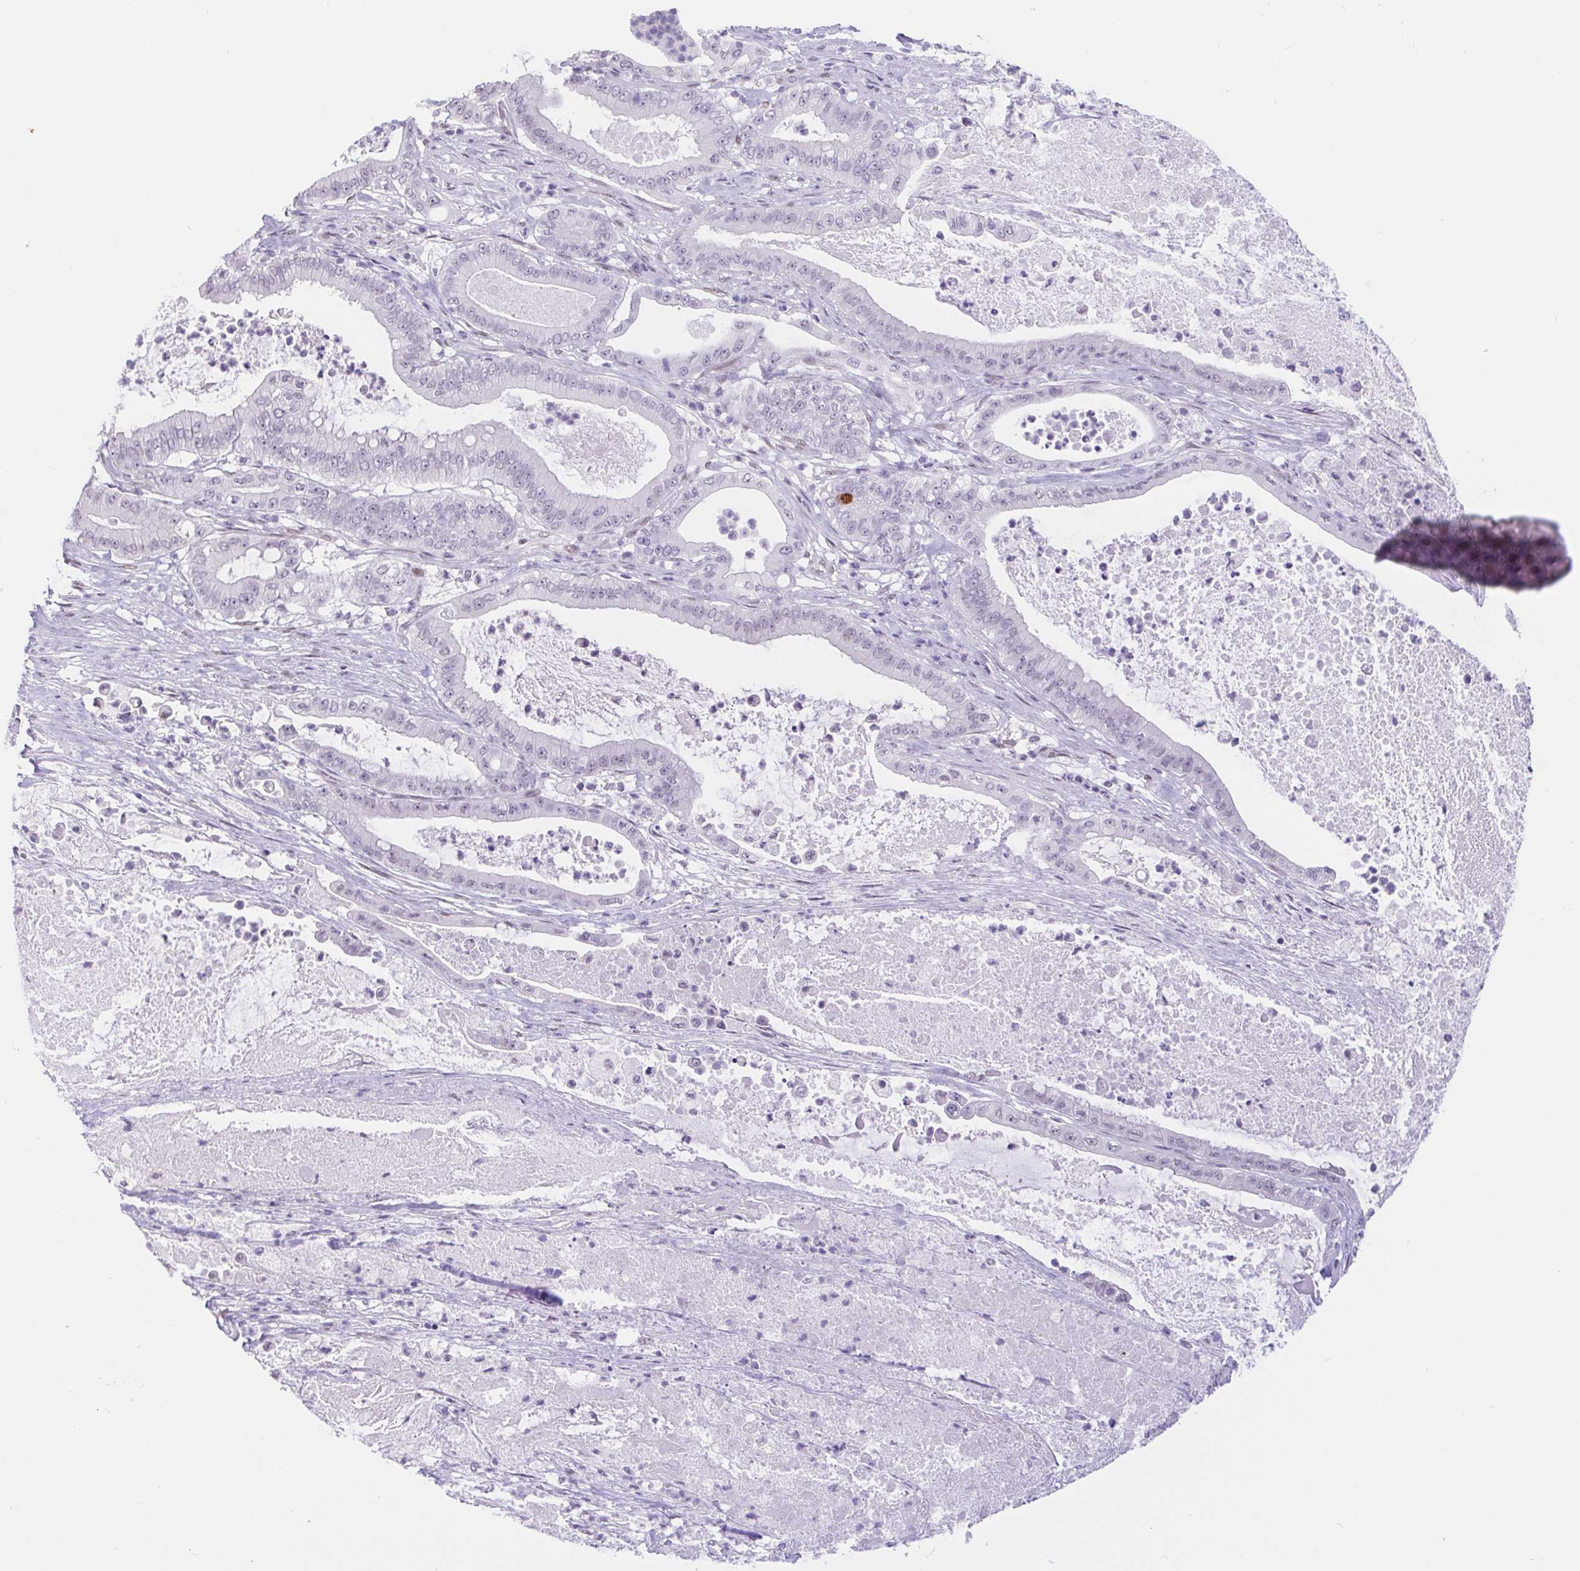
{"staining": {"intensity": "negative", "quantity": "none", "location": "none"}, "tissue": "pancreatic cancer", "cell_type": "Tumor cells", "image_type": "cancer", "snomed": [{"axis": "morphology", "description": "Adenocarcinoma, NOS"}, {"axis": "topography", "description": "Pancreas"}], "caption": "Photomicrograph shows no significant protein positivity in tumor cells of pancreatic adenocarcinoma.", "gene": "CAND1", "patient": {"sex": "male", "age": 71}}